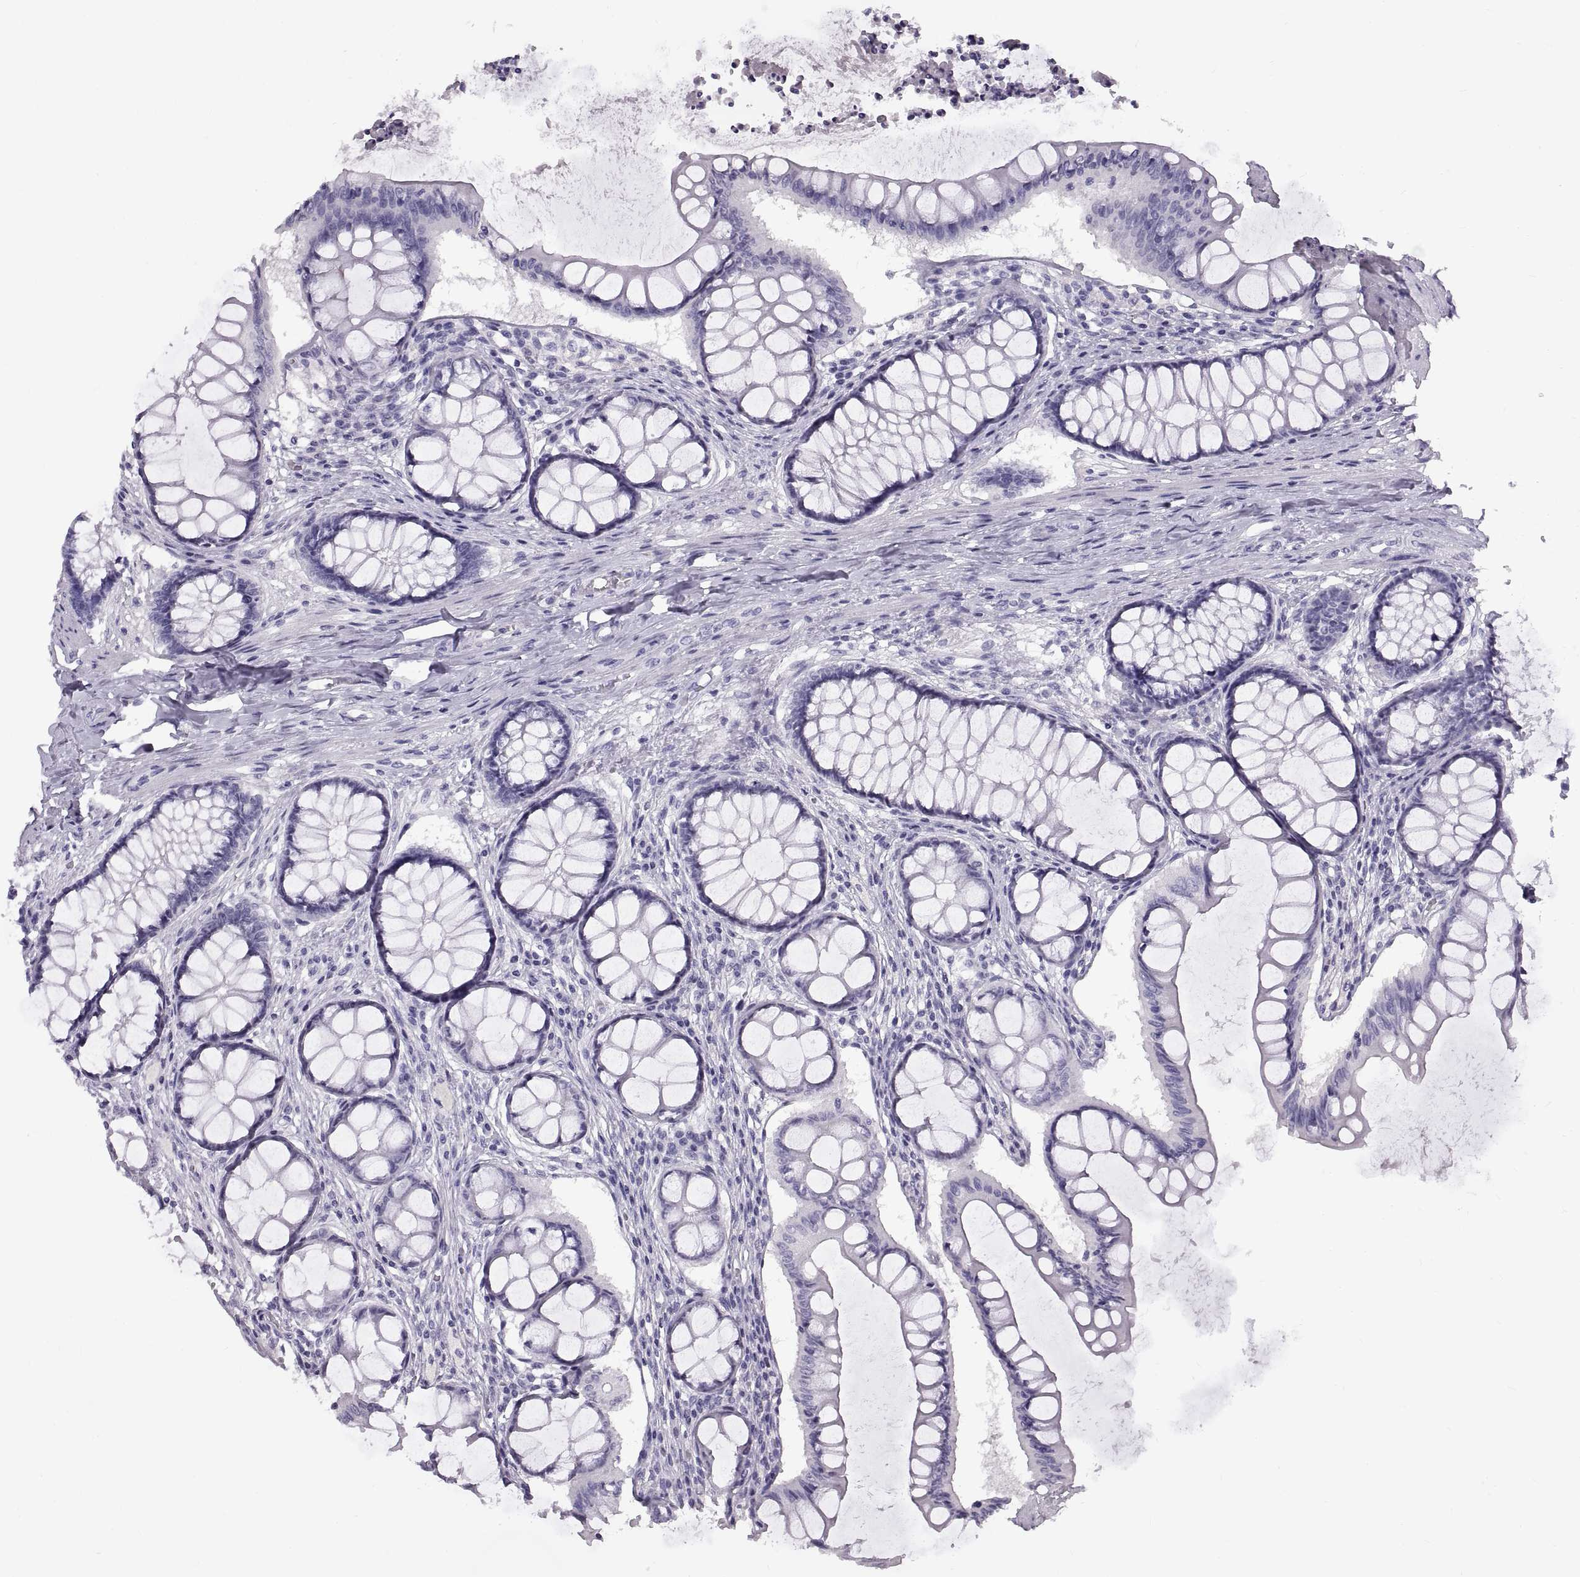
{"staining": {"intensity": "negative", "quantity": "none", "location": "none"}, "tissue": "colon", "cell_type": "Endothelial cells", "image_type": "normal", "snomed": [{"axis": "morphology", "description": "Normal tissue, NOS"}, {"axis": "topography", "description": "Colon"}], "caption": "There is no significant expression in endothelial cells of colon. (Brightfield microscopy of DAB IHC at high magnification).", "gene": "WFDC8", "patient": {"sex": "female", "age": 65}}